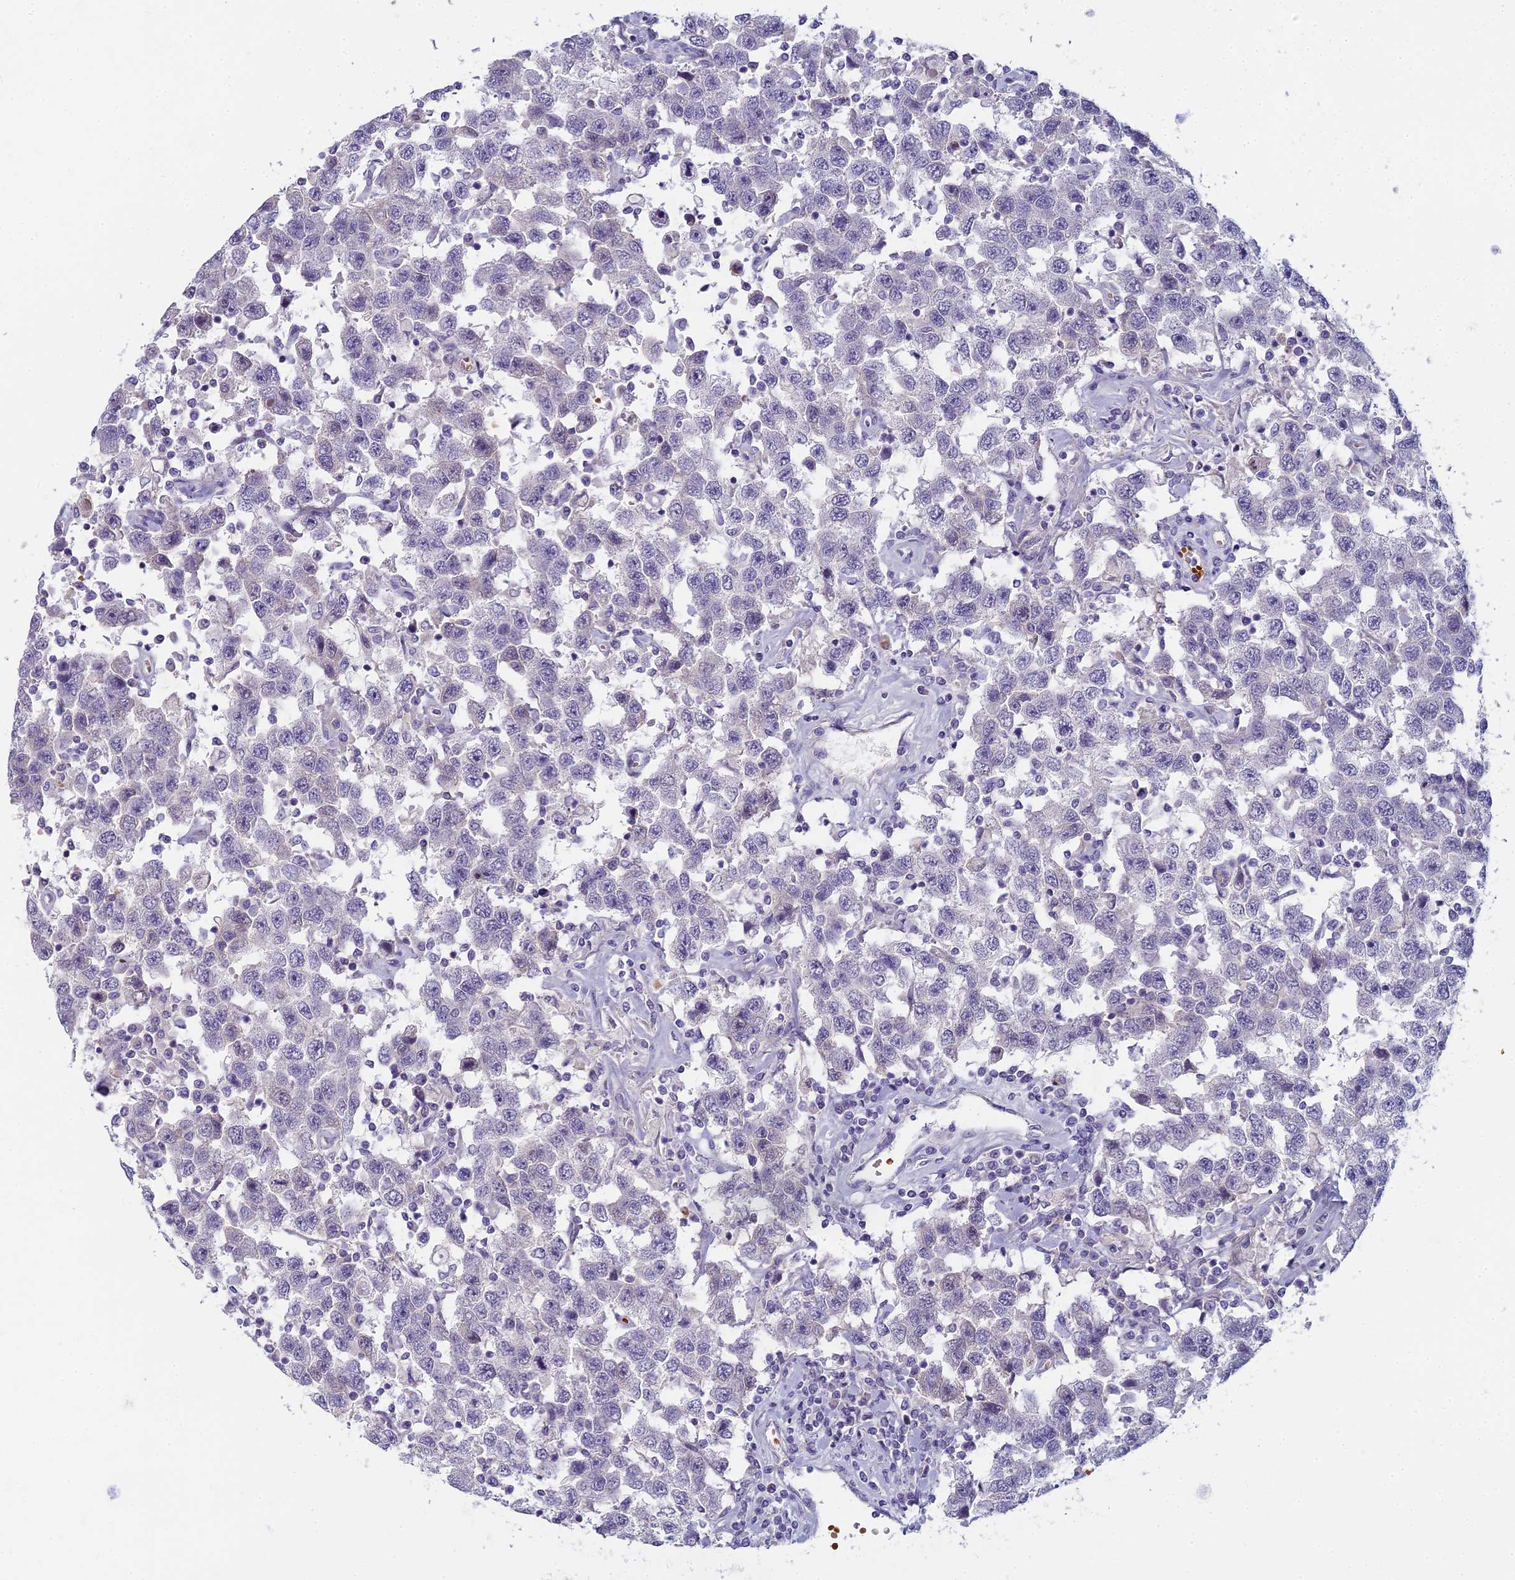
{"staining": {"intensity": "negative", "quantity": "none", "location": "none"}, "tissue": "testis cancer", "cell_type": "Tumor cells", "image_type": "cancer", "snomed": [{"axis": "morphology", "description": "Seminoma, NOS"}, {"axis": "topography", "description": "Testis"}], "caption": "A histopathology image of human testis seminoma is negative for staining in tumor cells.", "gene": "ARL15", "patient": {"sex": "male", "age": 41}}